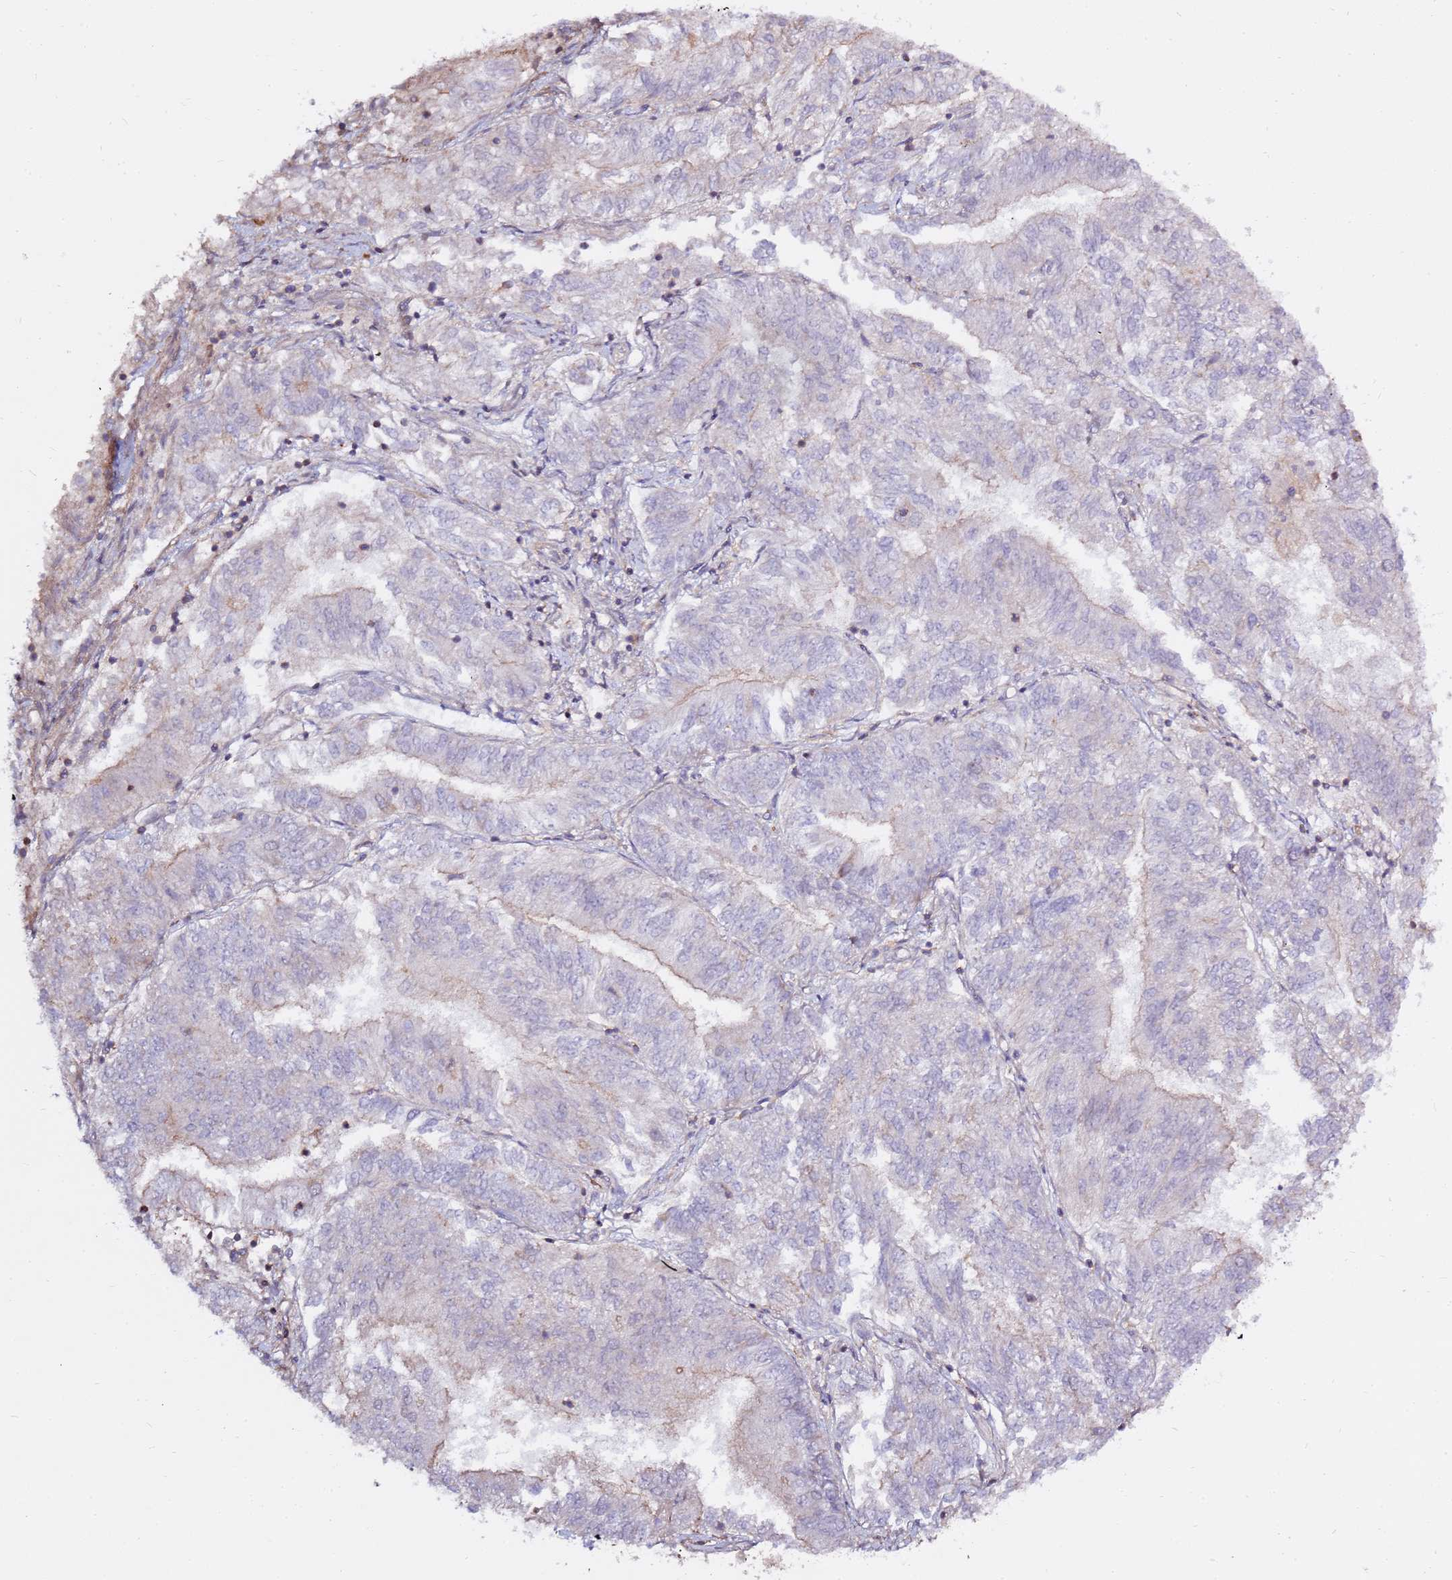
{"staining": {"intensity": "negative", "quantity": "none", "location": "none"}, "tissue": "endometrial cancer", "cell_type": "Tumor cells", "image_type": "cancer", "snomed": [{"axis": "morphology", "description": "Adenocarcinoma, NOS"}, {"axis": "topography", "description": "Endometrium"}], "caption": "Photomicrograph shows no significant protein positivity in tumor cells of endometrial cancer.", "gene": "EVA1B", "patient": {"sex": "female", "age": 58}}